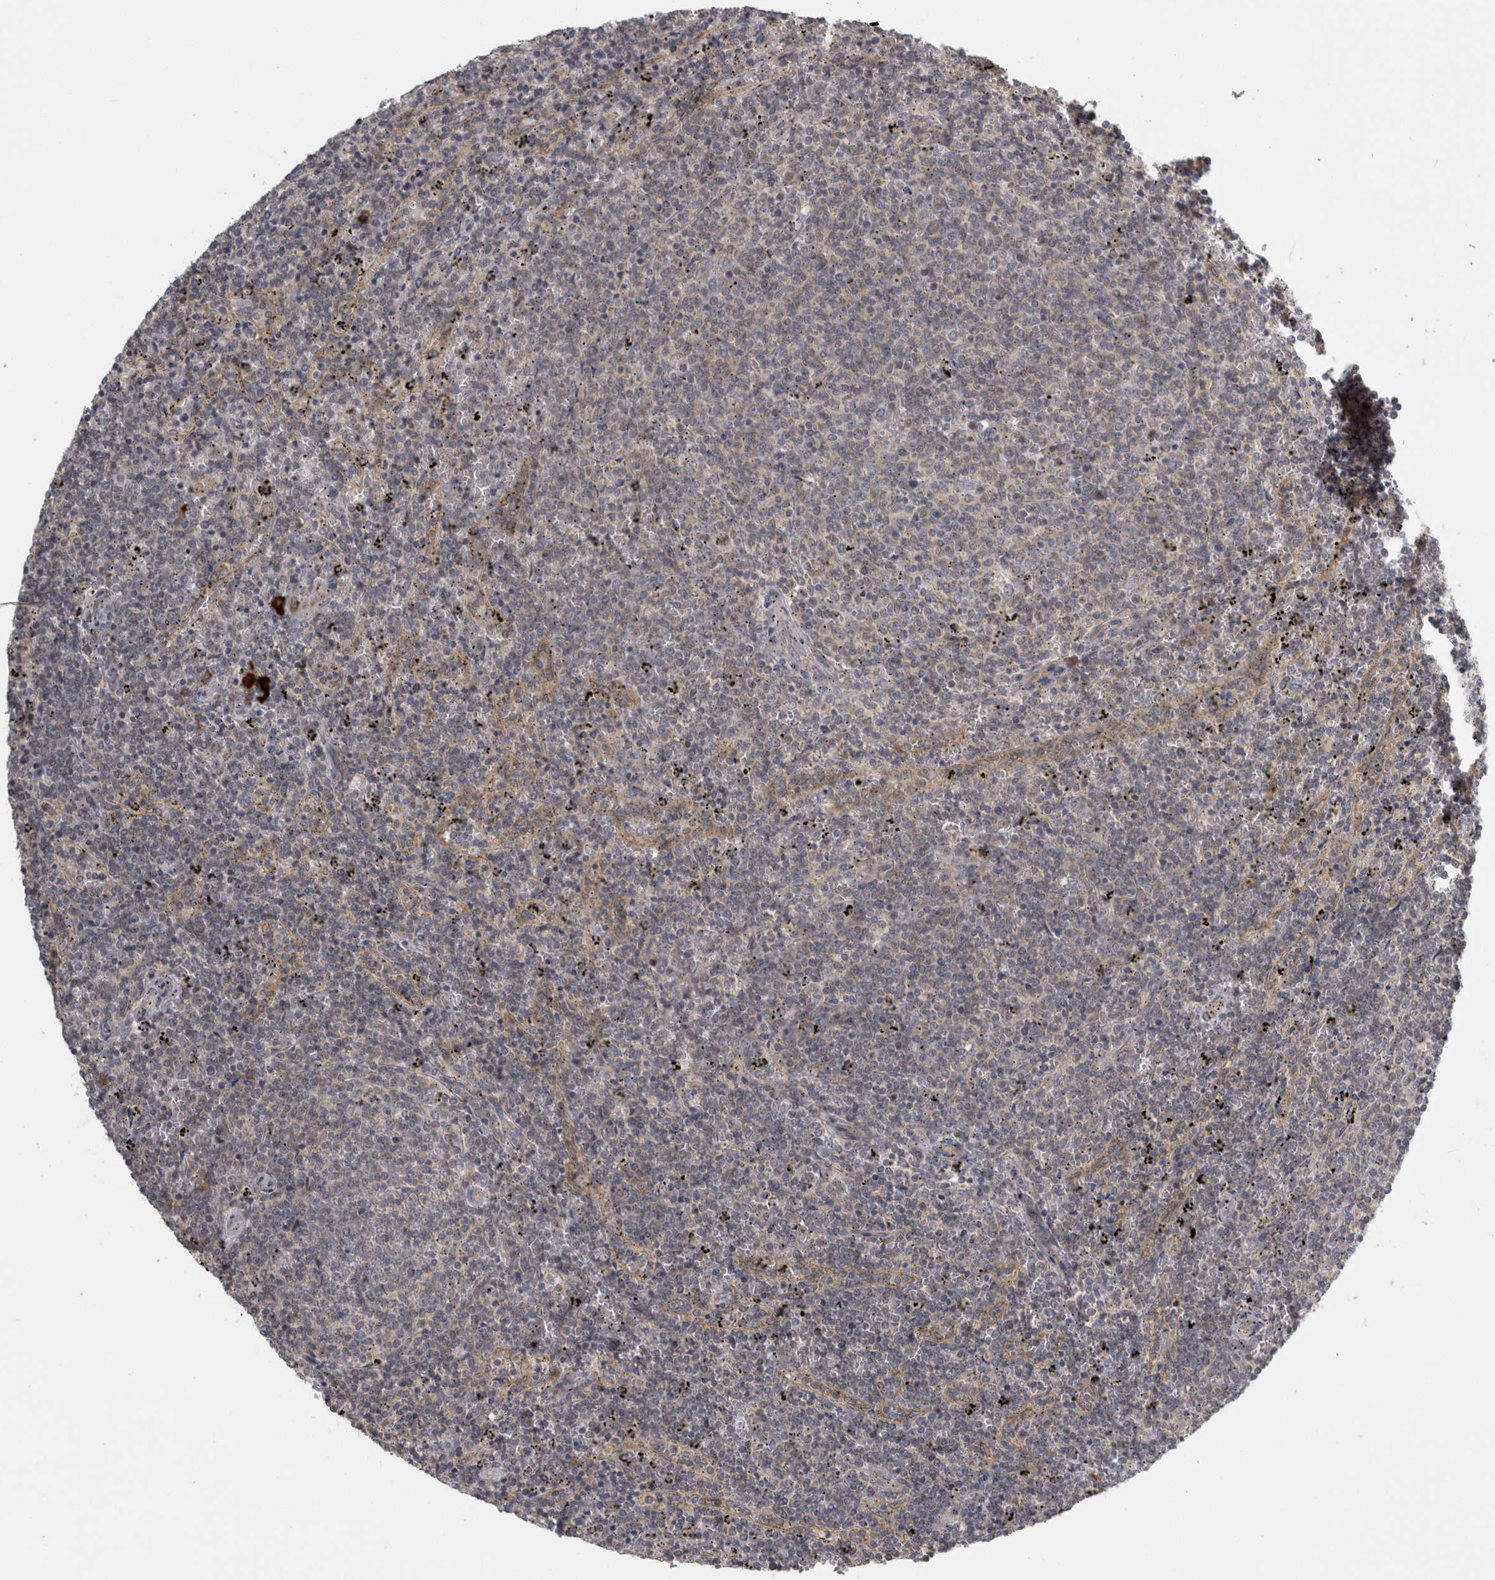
{"staining": {"intensity": "negative", "quantity": "none", "location": "none"}, "tissue": "lymphoma", "cell_type": "Tumor cells", "image_type": "cancer", "snomed": [{"axis": "morphology", "description": "Malignant lymphoma, non-Hodgkin's type, Low grade"}, {"axis": "topography", "description": "Spleen"}], "caption": "Lymphoma was stained to show a protein in brown. There is no significant expression in tumor cells.", "gene": "SLCO5A1", "patient": {"sex": "female", "age": 50}}